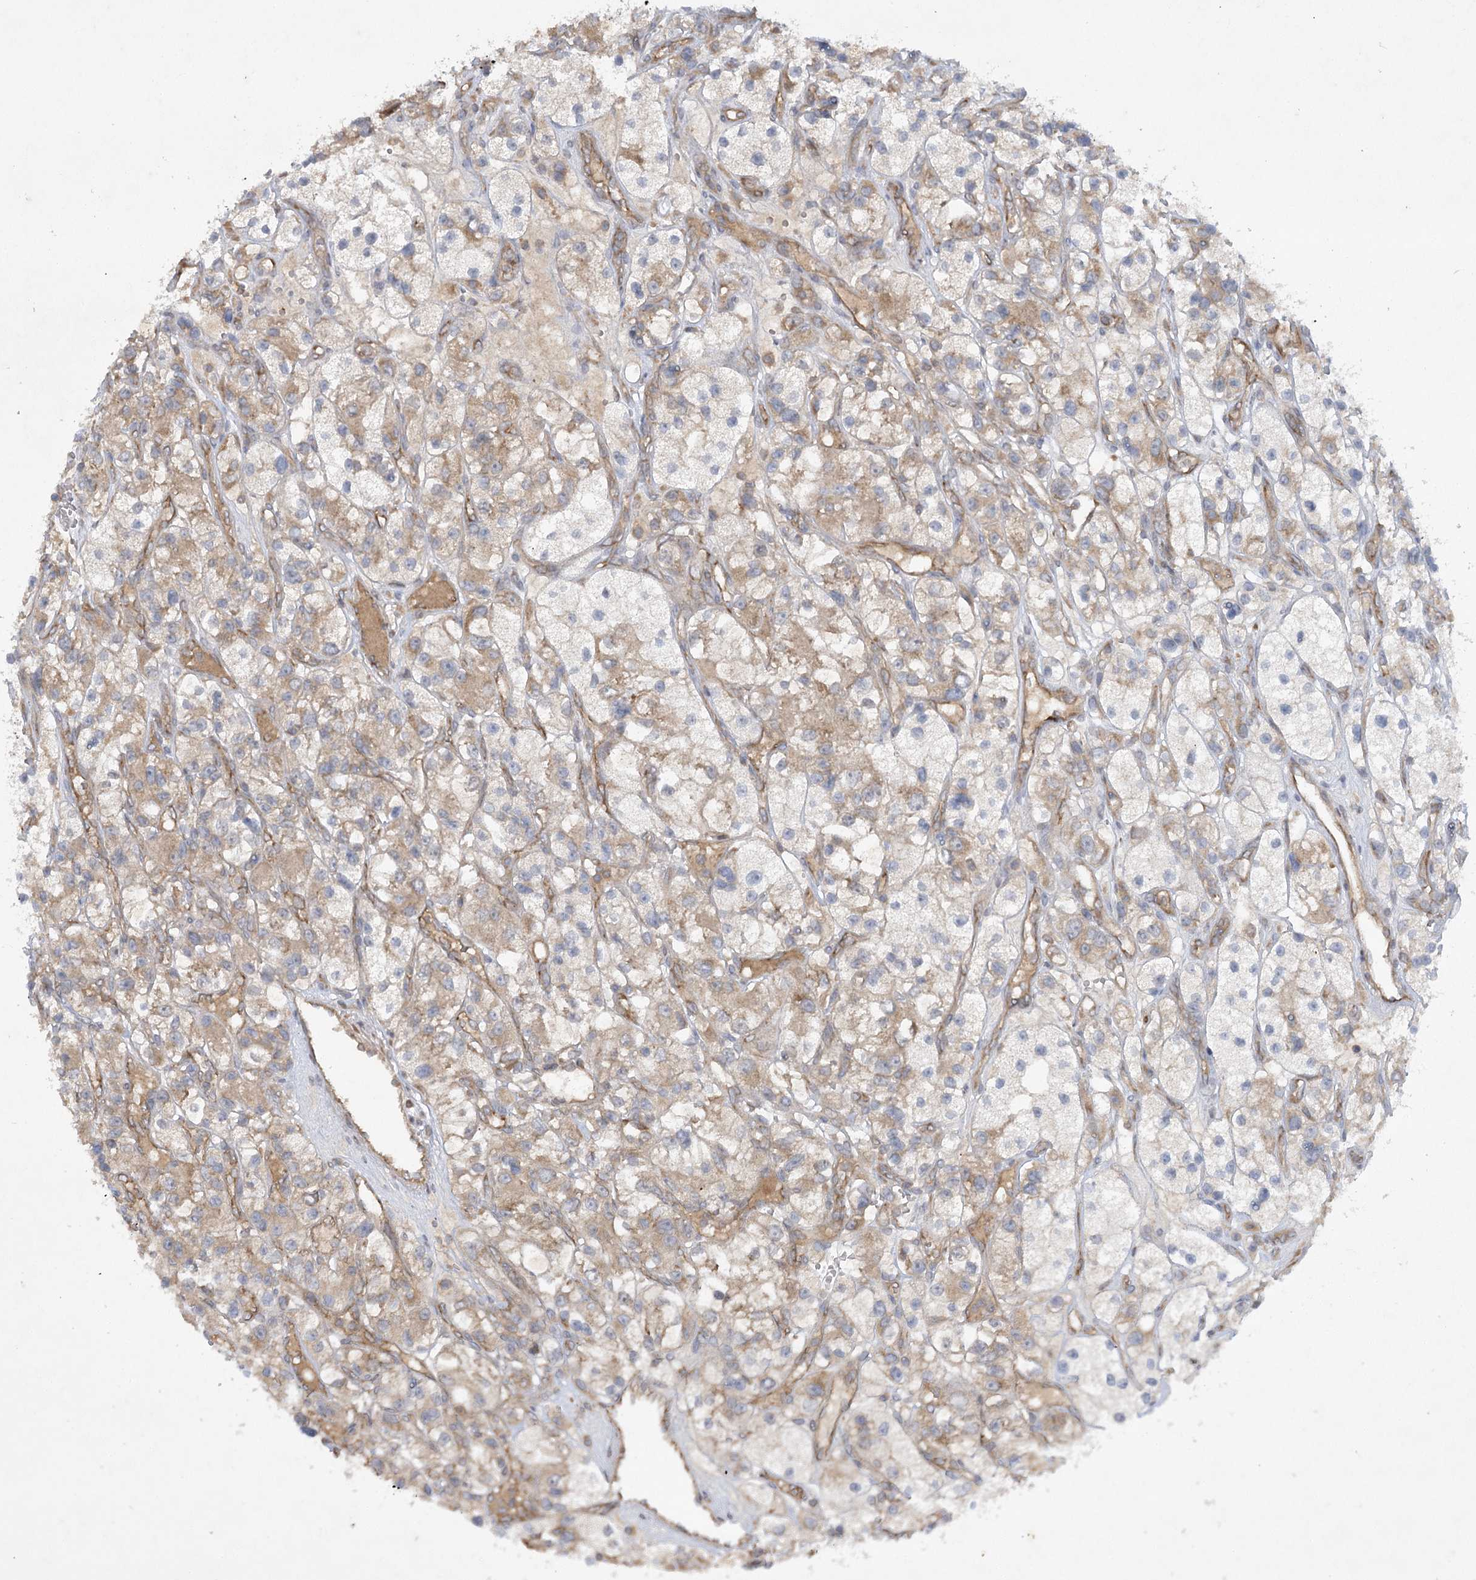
{"staining": {"intensity": "moderate", "quantity": "25%-75%", "location": "cytoplasmic/membranous"}, "tissue": "renal cancer", "cell_type": "Tumor cells", "image_type": "cancer", "snomed": [{"axis": "morphology", "description": "Adenocarcinoma, NOS"}, {"axis": "topography", "description": "Kidney"}], "caption": "Human renal cancer stained with a protein marker shows moderate staining in tumor cells.", "gene": "TRAF3IP1", "patient": {"sex": "female", "age": 57}}